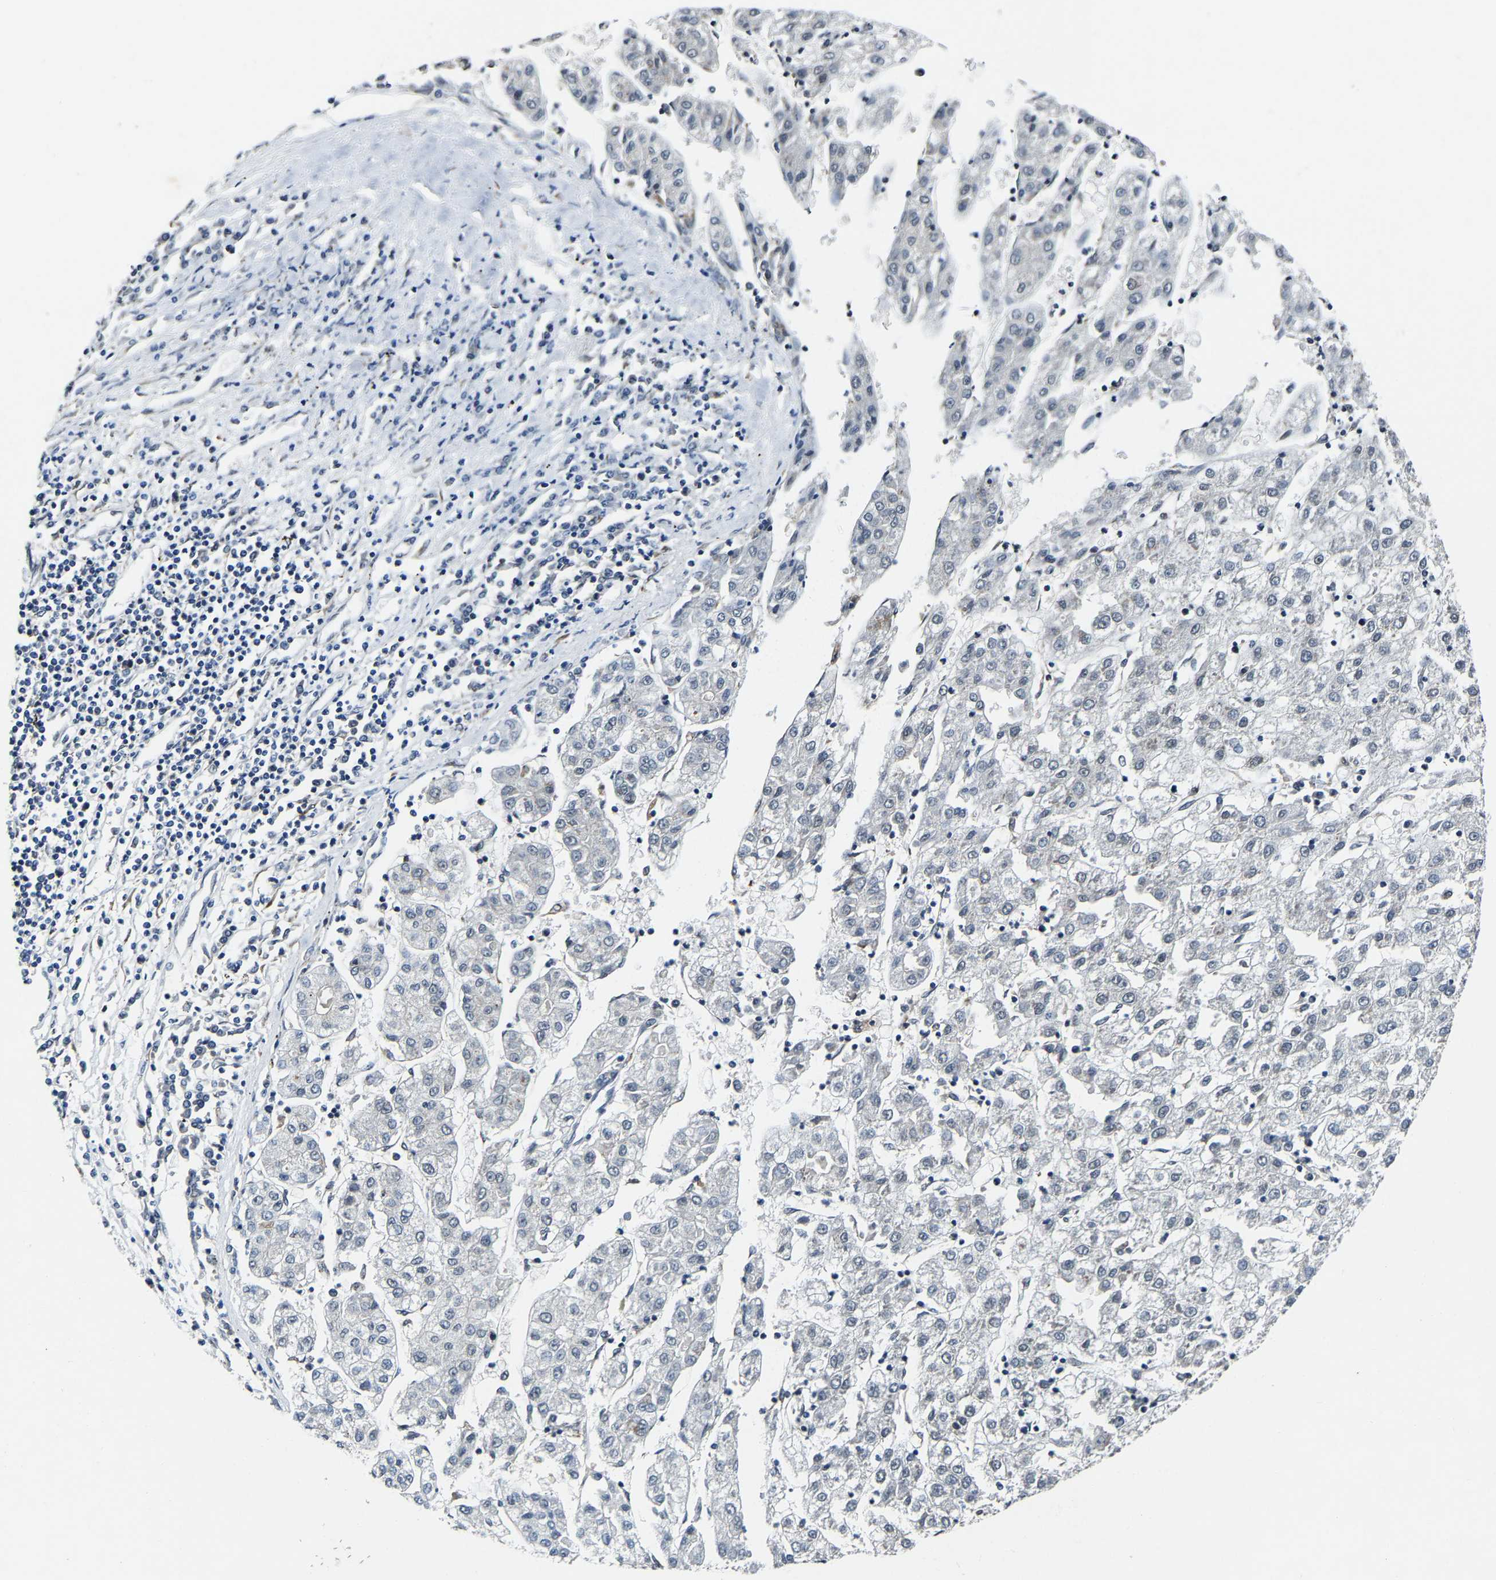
{"staining": {"intensity": "negative", "quantity": "none", "location": "none"}, "tissue": "liver cancer", "cell_type": "Tumor cells", "image_type": "cancer", "snomed": [{"axis": "morphology", "description": "Carcinoma, Hepatocellular, NOS"}, {"axis": "topography", "description": "Liver"}], "caption": "IHC of liver cancer (hepatocellular carcinoma) displays no expression in tumor cells.", "gene": "METTL1", "patient": {"sex": "male", "age": 72}}